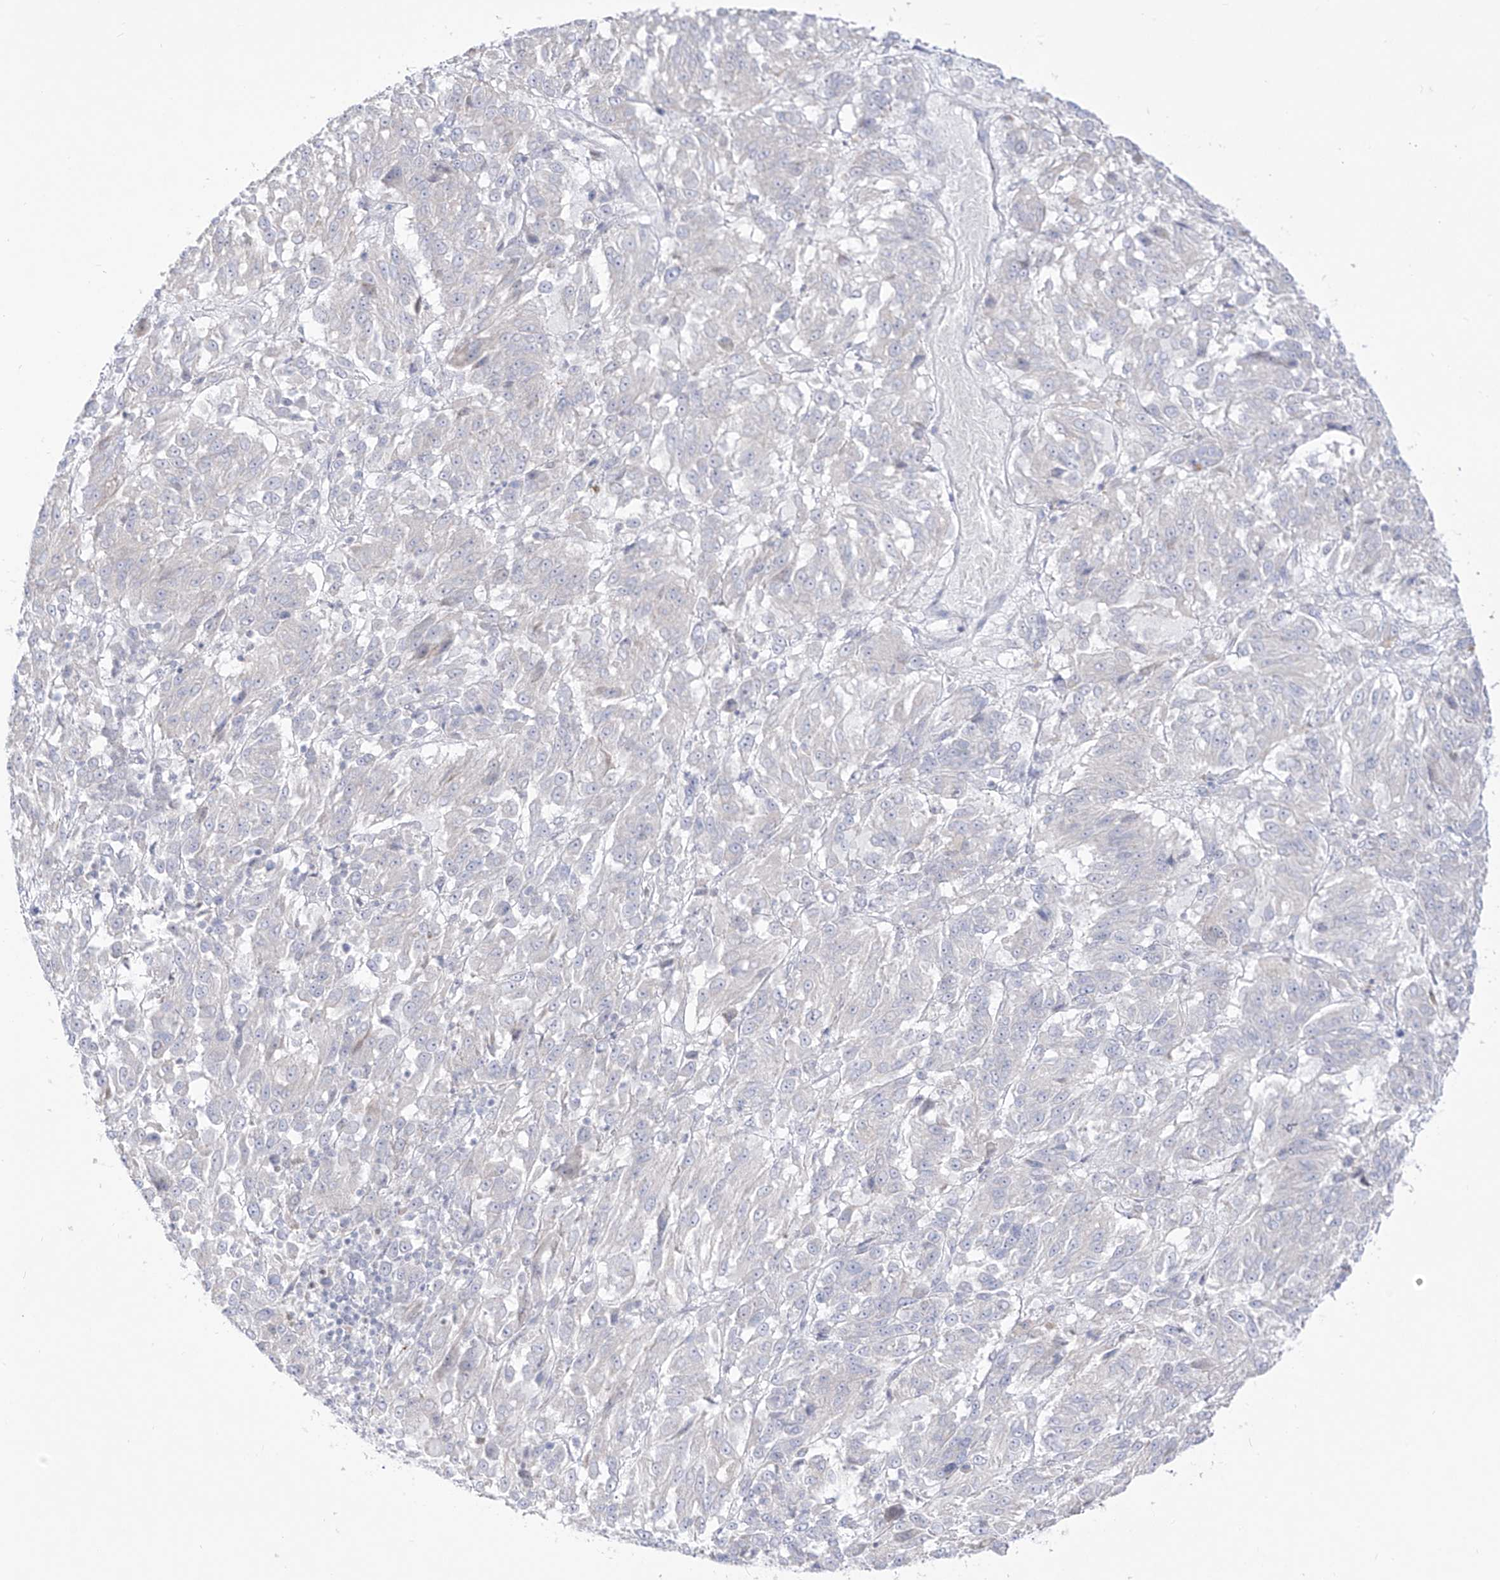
{"staining": {"intensity": "negative", "quantity": "none", "location": "none"}, "tissue": "melanoma", "cell_type": "Tumor cells", "image_type": "cancer", "snomed": [{"axis": "morphology", "description": "Malignant melanoma, Metastatic site"}, {"axis": "topography", "description": "Lung"}], "caption": "A histopathology image of human malignant melanoma (metastatic site) is negative for staining in tumor cells. The staining is performed using DAB brown chromogen with nuclei counter-stained in using hematoxylin.", "gene": "DMKN", "patient": {"sex": "male", "age": 64}}